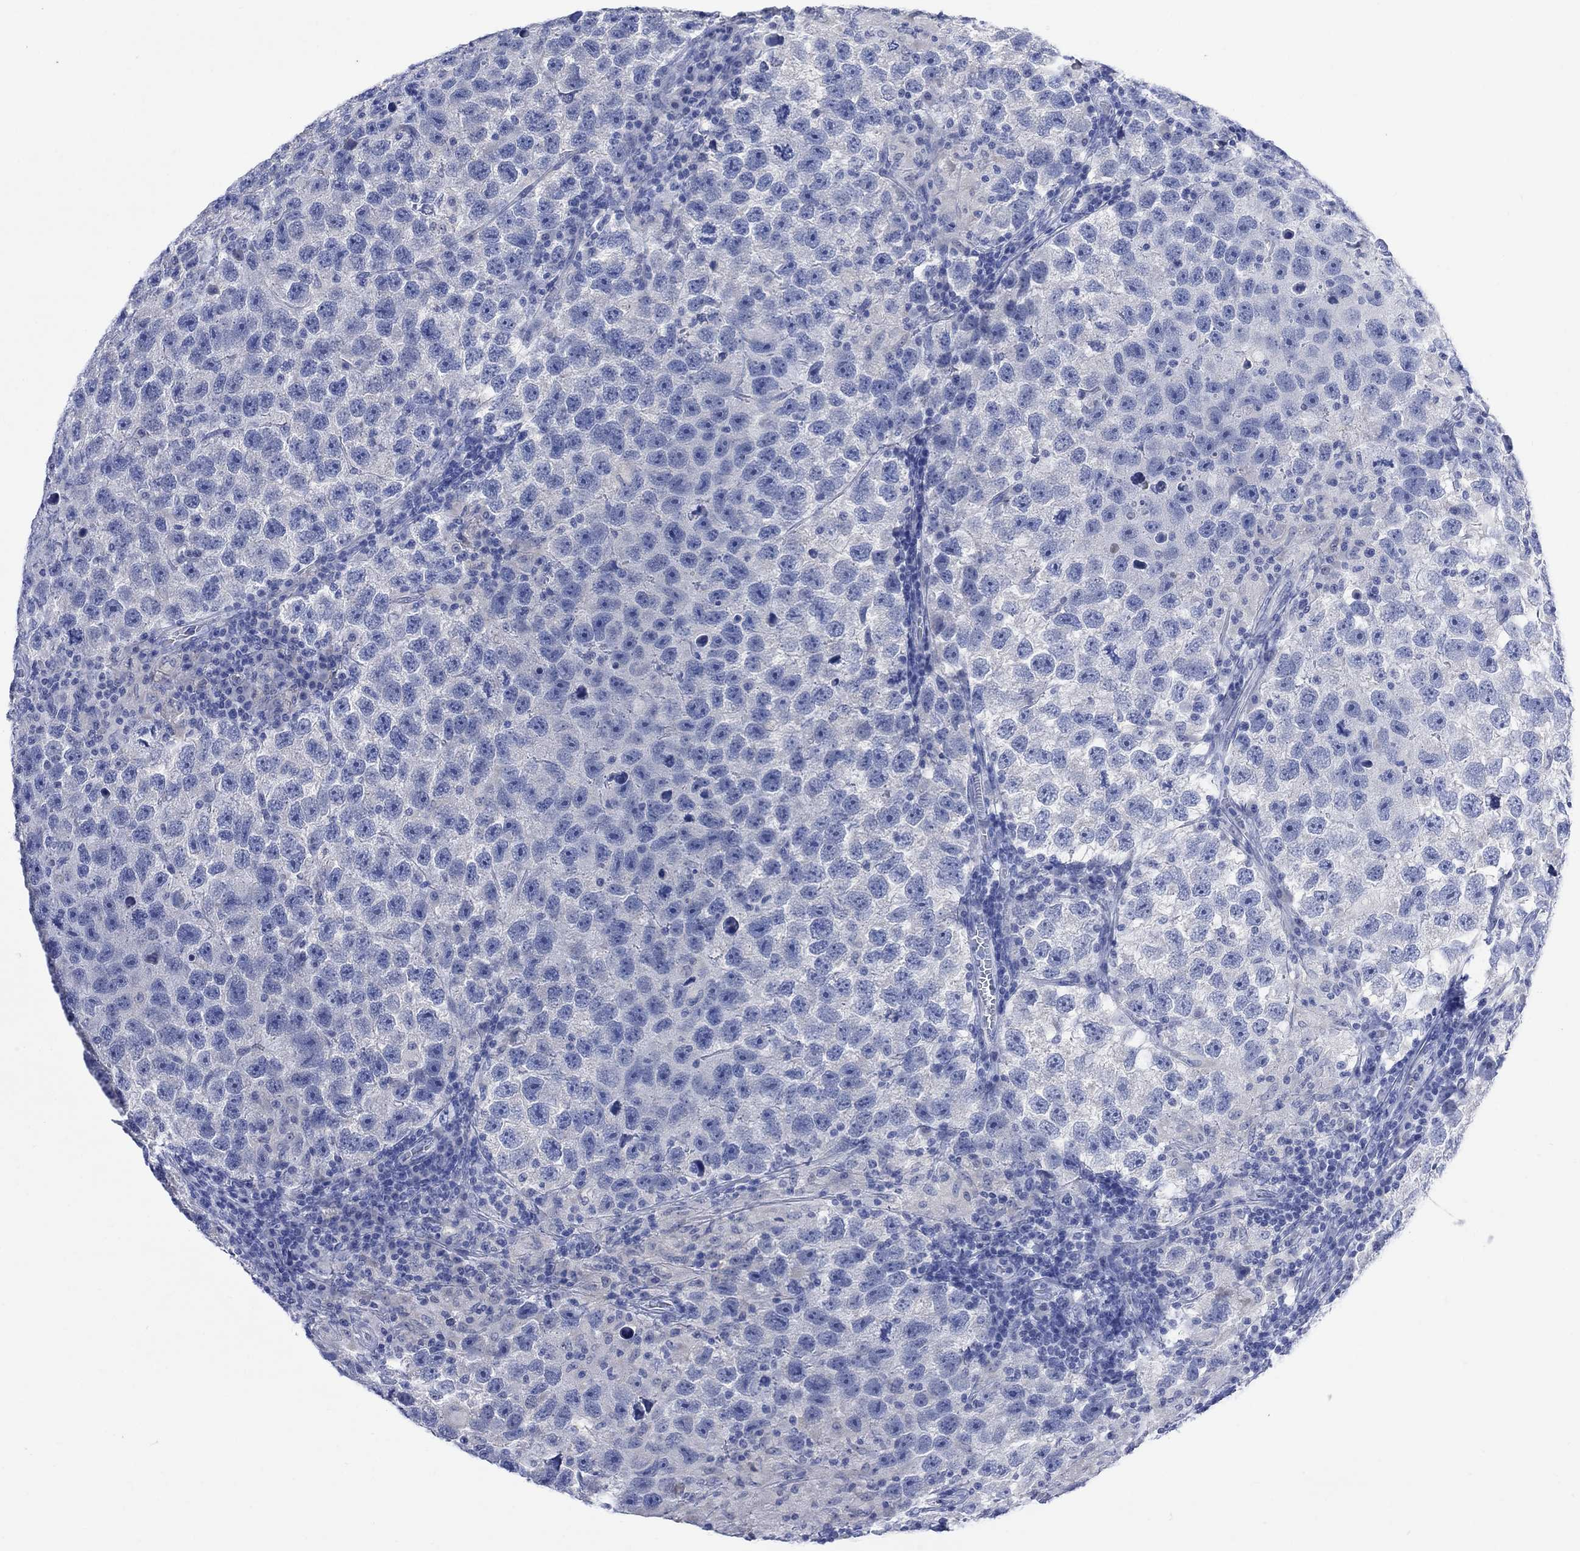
{"staining": {"intensity": "negative", "quantity": "none", "location": "none"}, "tissue": "testis cancer", "cell_type": "Tumor cells", "image_type": "cancer", "snomed": [{"axis": "morphology", "description": "Seminoma, NOS"}, {"axis": "topography", "description": "Testis"}], "caption": "DAB (3,3'-diaminobenzidine) immunohistochemical staining of human testis cancer reveals no significant expression in tumor cells.", "gene": "FBP2", "patient": {"sex": "male", "age": 26}}